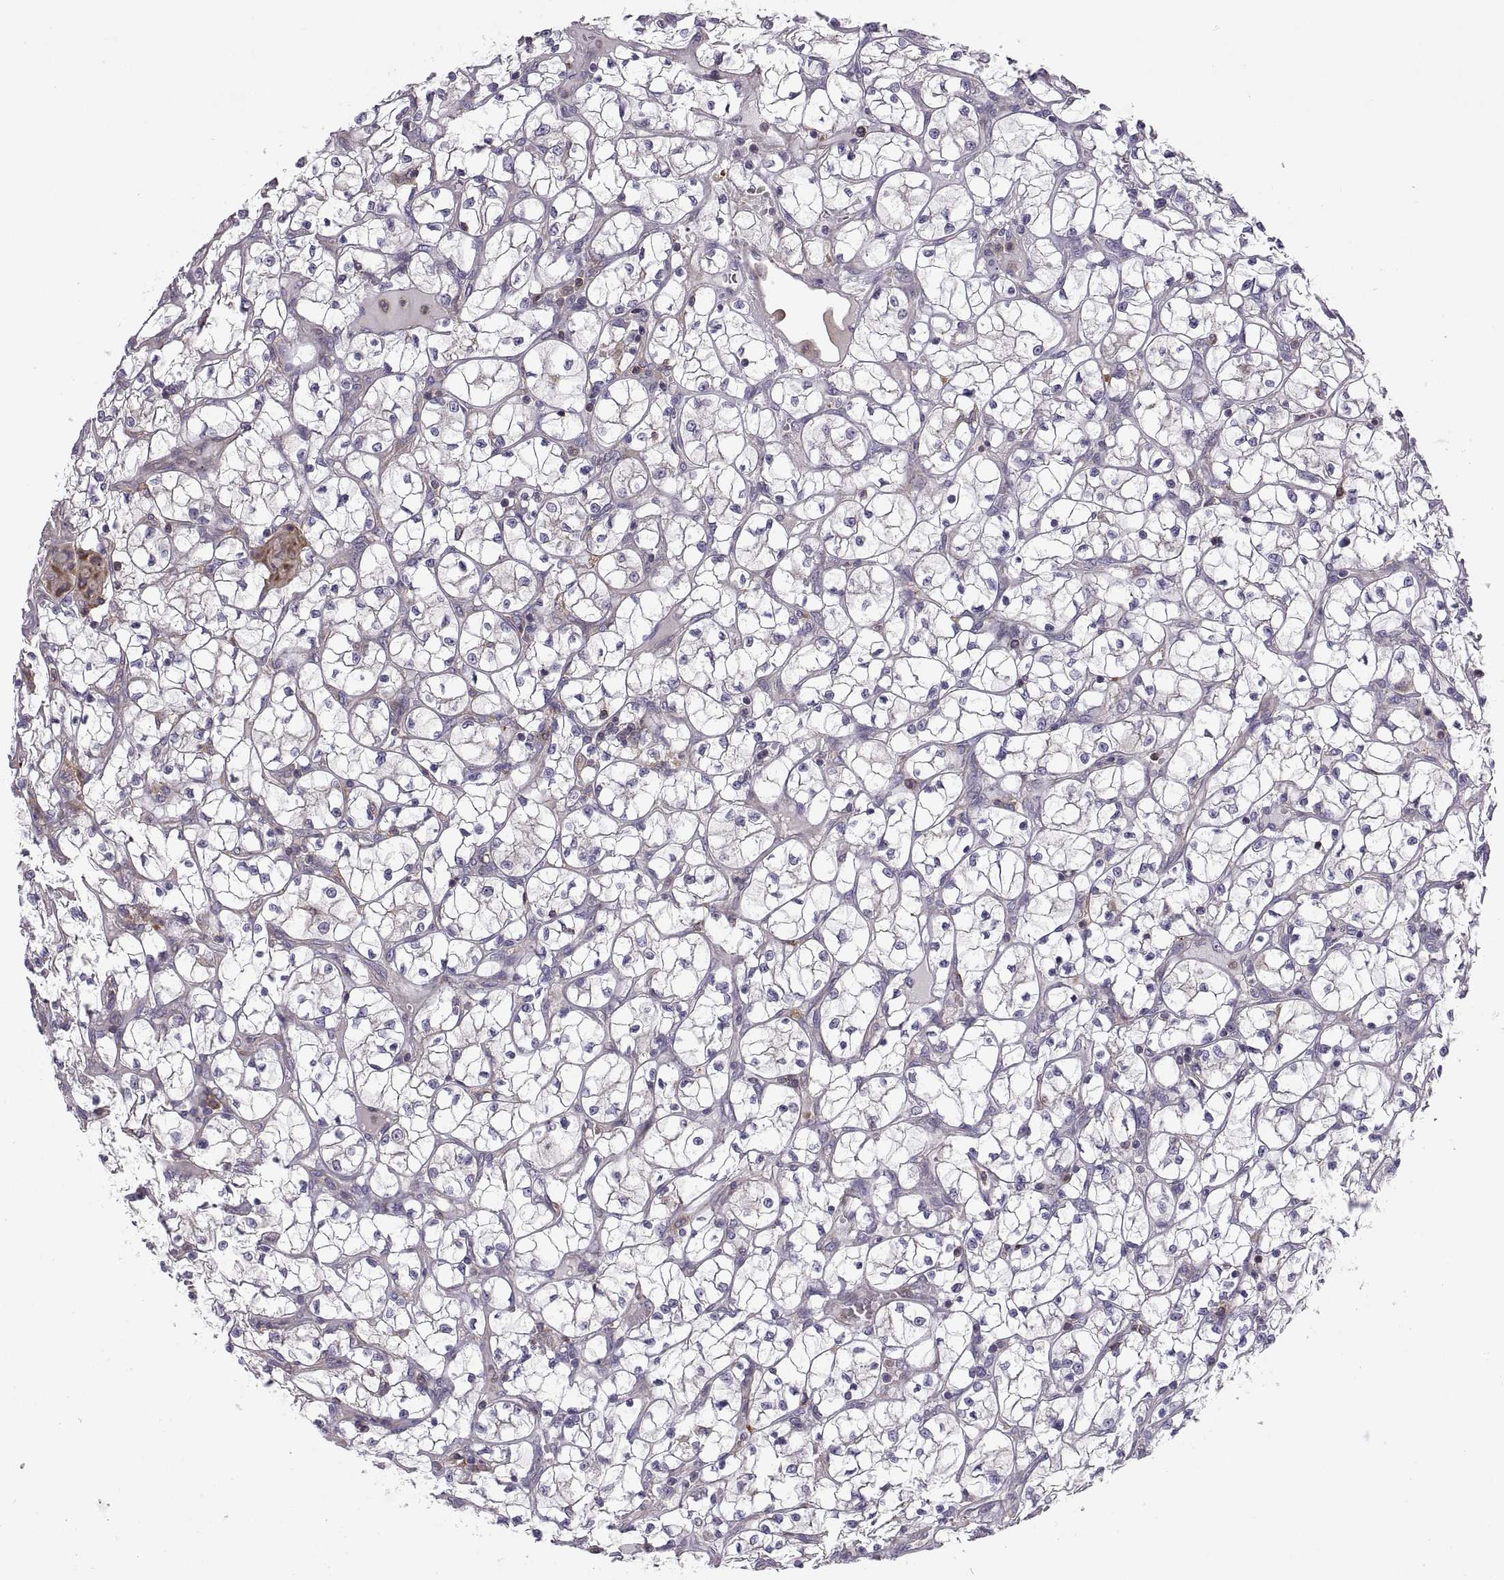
{"staining": {"intensity": "negative", "quantity": "none", "location": "none"}, "tissue": "renal cancer", "cell_type": "Tumor cells", "image_type": "cancer", "snomed": [{"axis": "morphology", "description": "Adenocarcinoma, NOS"}, {"axis": "topography", "description": "Kidney"}], "caption": "Tumor cells show no significant protein positivity in renal adenocarcinoma.", "gene": "SPATA32", "patient": {"sex": "female", "age": 64}}